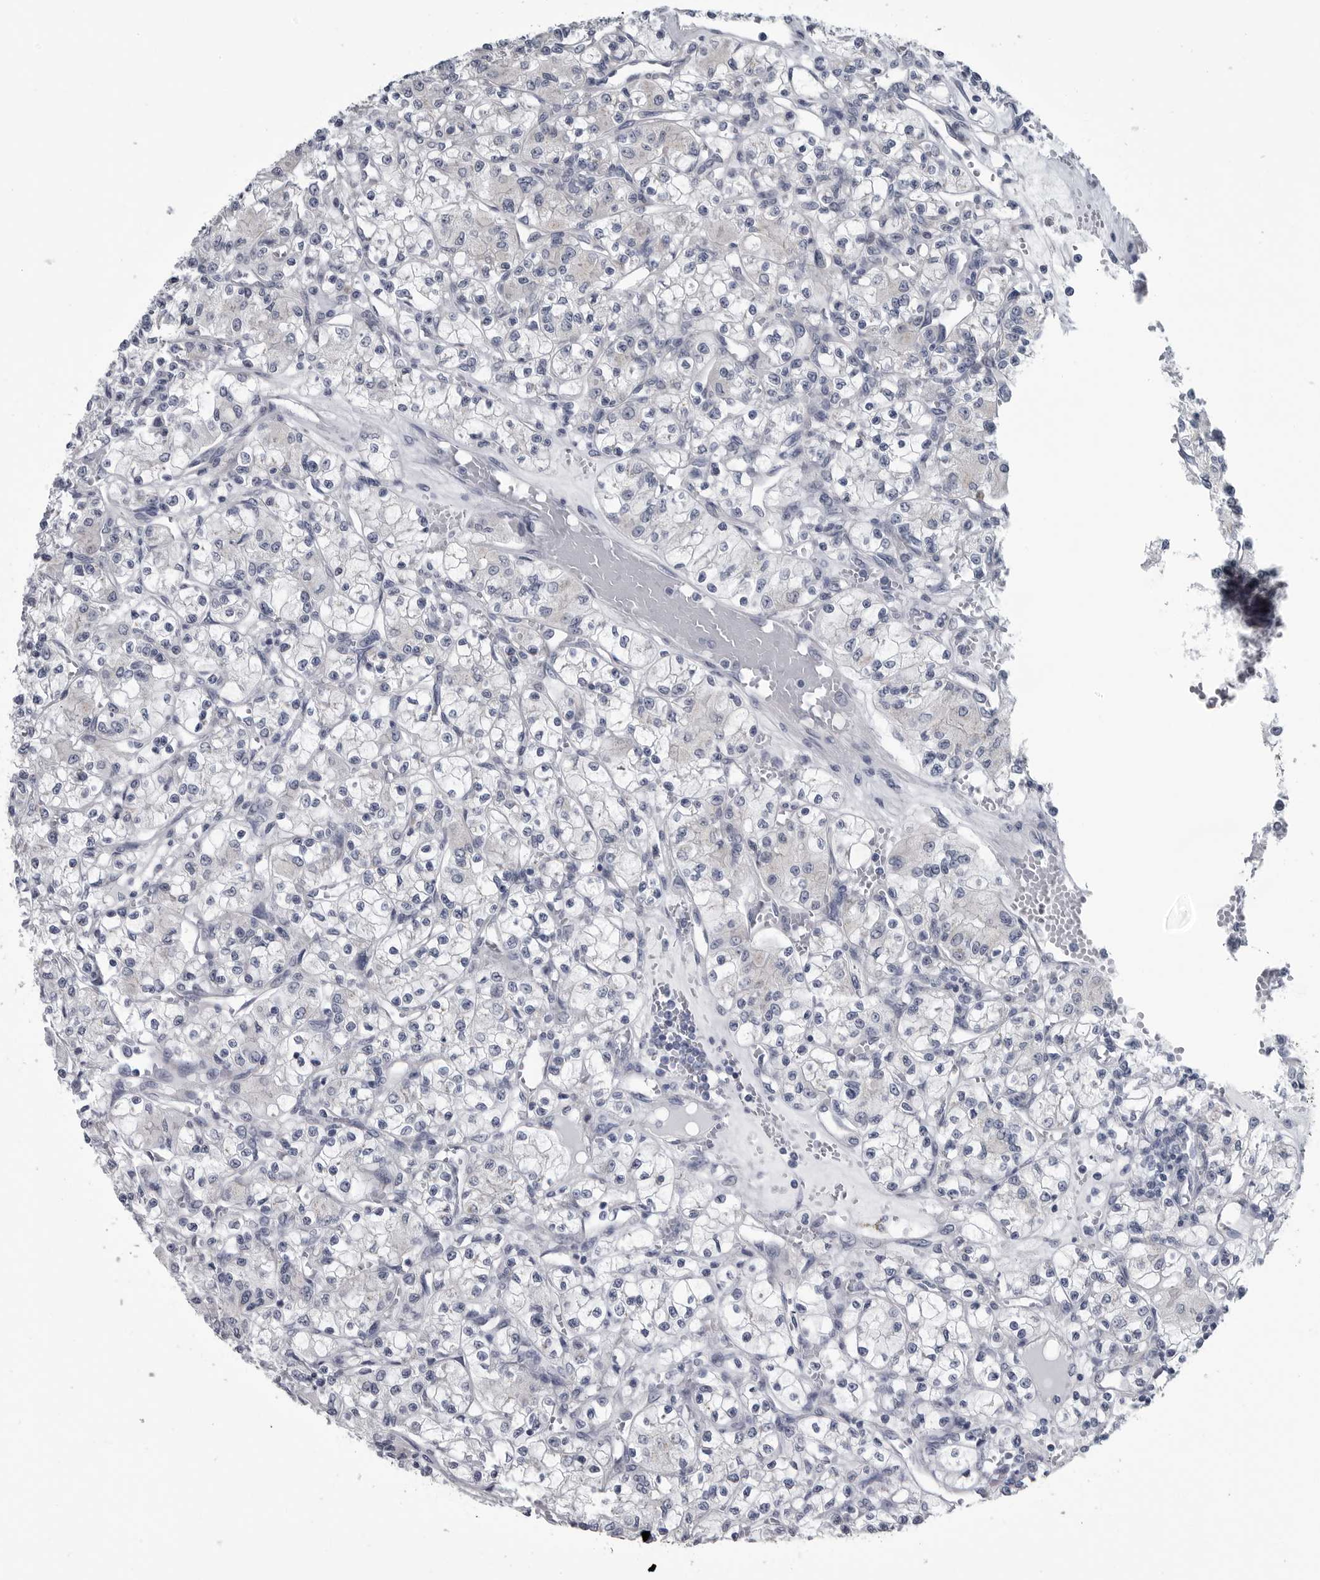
{"staining": {"intensity": "negative", "quantity": "none", "location": "none"}, "tissue": "renal cancer", "cell_type": "Tumor cells", "image_type": "cancer", "snomed": [{"axis": "morphology", "description": "Adenocarcinoma, NOS"}, {"axis": "topography", "description": "Kidney"}], "caption": "High power microscopy image of an immunohistochemistry histopathology image of renal cancer (adenocarcinoma), revealing no significant staining in tumor cells. (DAB IHC visualized using brightfield microscopy, high magnification).", "gene": "MYOC", "patient": {"sex": "female", "age": 59}}